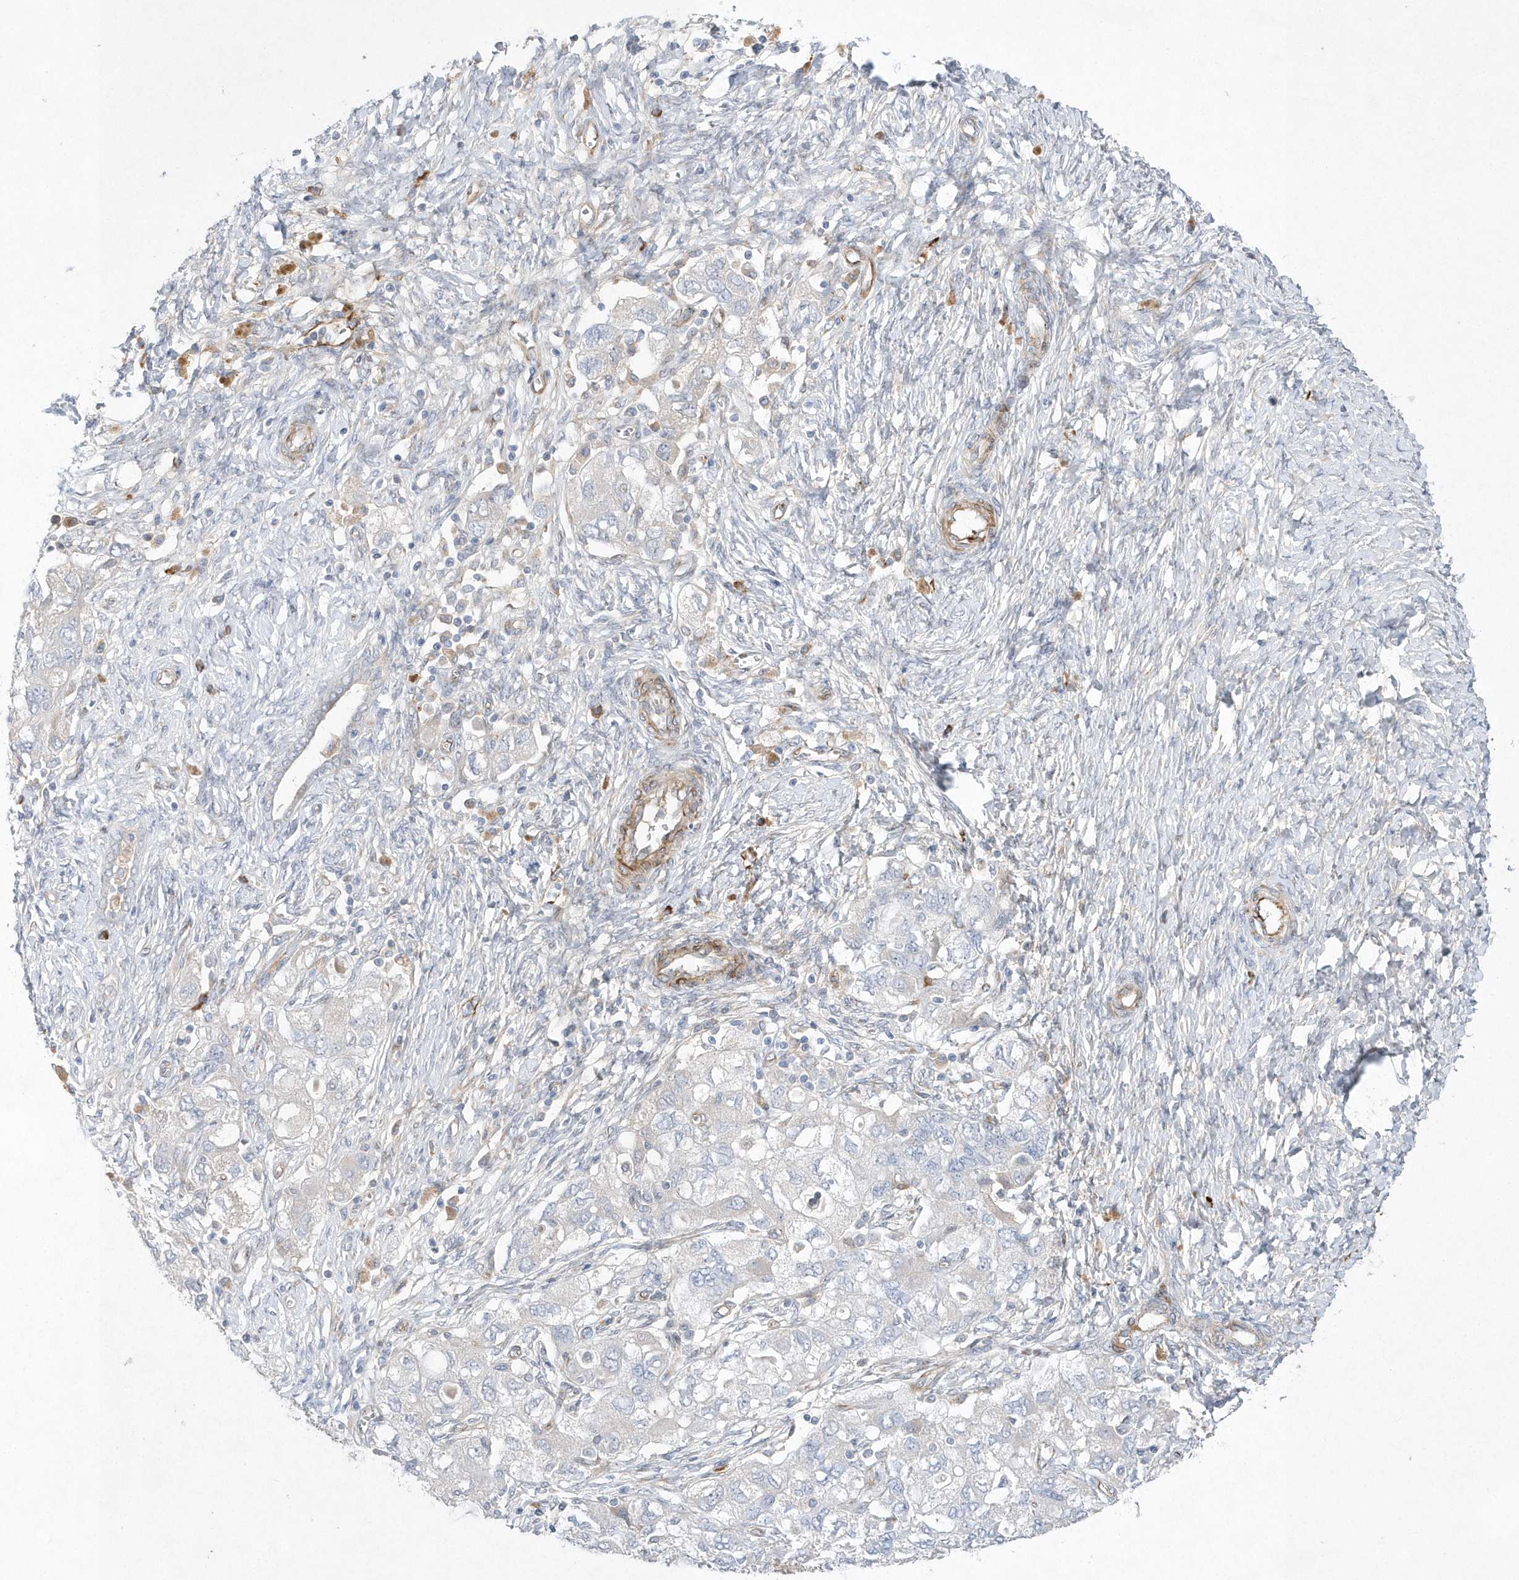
{"staining": {"intensity": "negative", "quantity": "none", "location": "none"}, "tissue": "ovarian cancer", "cell_type": "Tumor cells", "image_type": "cancer", "snomed": [{"axis": "morphology", "description": "Carcinoma, NOS"}, {"axis": "morphology", "description": "Cystadenocarcinoma, serous, NOS"}, {"axis": "topography", "description": "Ovary"}], "caption": "Immunohistochemistry photomicrograph of neoplastic tissue: human serous cystadenocarcinoma (ovarian) stained with DAB (3,3'-diaminobenzidine) demonstrates no significant protein expression in tumor cells.", "gene": "TMEM132B", "patient": {"sex": "female", "age": 69}}